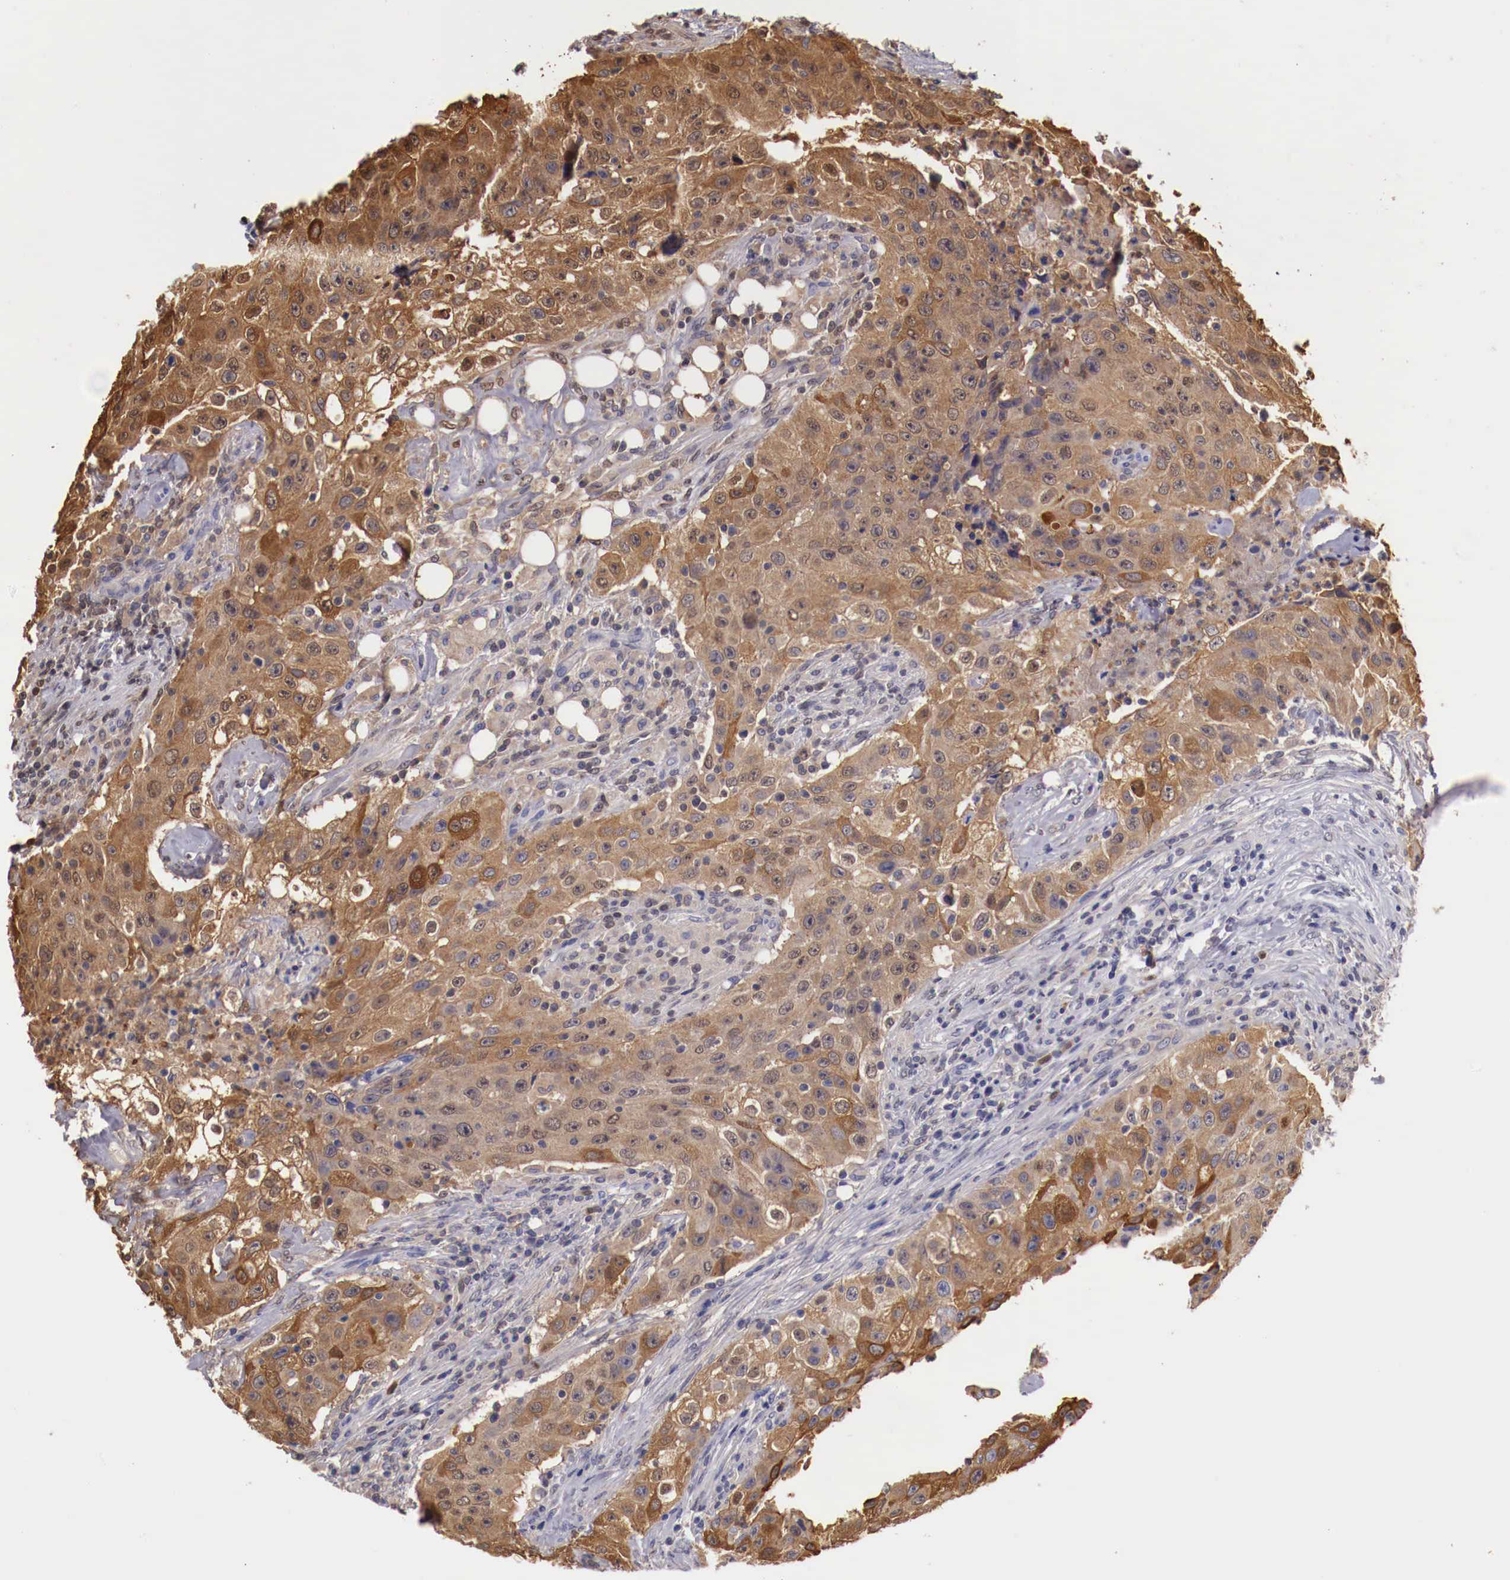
{"staining": {"intensity": "strong", "quantity": ">75%", "location": "cytoplasmic/membranous"}, "tissue": "lung cancer", "cell_type": "Tumor cells", "image_type": "cancer", "snomed": [{"axis": "morphology", "description": "Squamous cell carcinoma, NOS"}, {"axis": "topography", "description": "Lung"}], "caption": "Brown immunohistochemical staining in human lung cancer exhibits strong cytoplasmic/membranous staining in about >75% of tumor cells.", "gene": "PITPNA", "patient": {"sex": "male", "age": 64}}